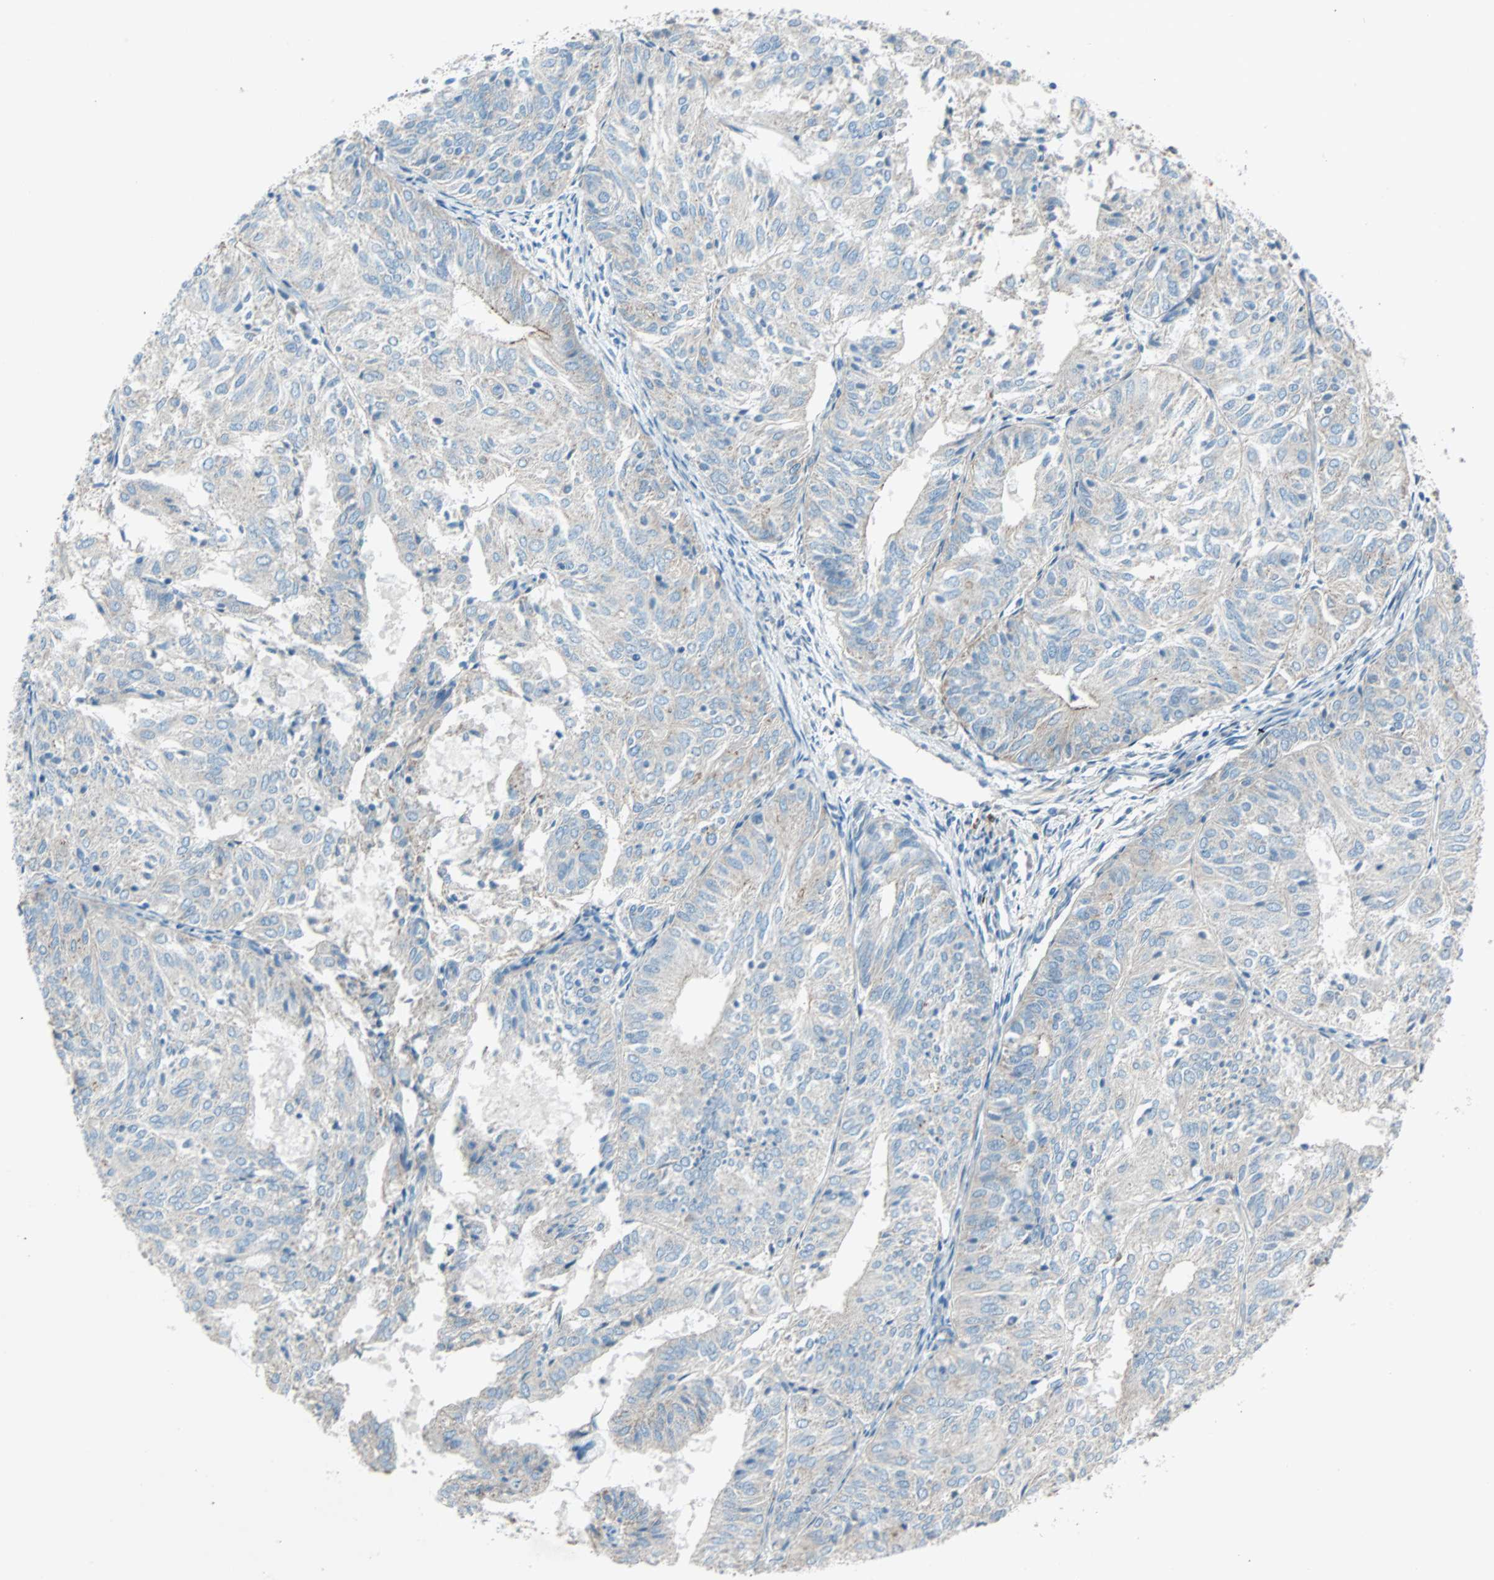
{"staining": {"intensity": "moderate", "quantity": ">75%", "location": "cytoplasmic/membranous"}, "tissue": "endometrial cancer", "cell_type": "Tumor cells", "image_type": "cancer", "snomed": [{"axis": "morphology", "description": "Adenocarcinoma, NOS"}, {"axis": "topography", "description": "Uterus"}], "caption": "Endometrial adenocarcinoma stained for a protein (brown) exhibits moderate cytoplasmic/membranous positive positivity in about >75% of tumor cells.", "gene": "LY6G6F", "patient": {"sex": "female", "age": 60}}